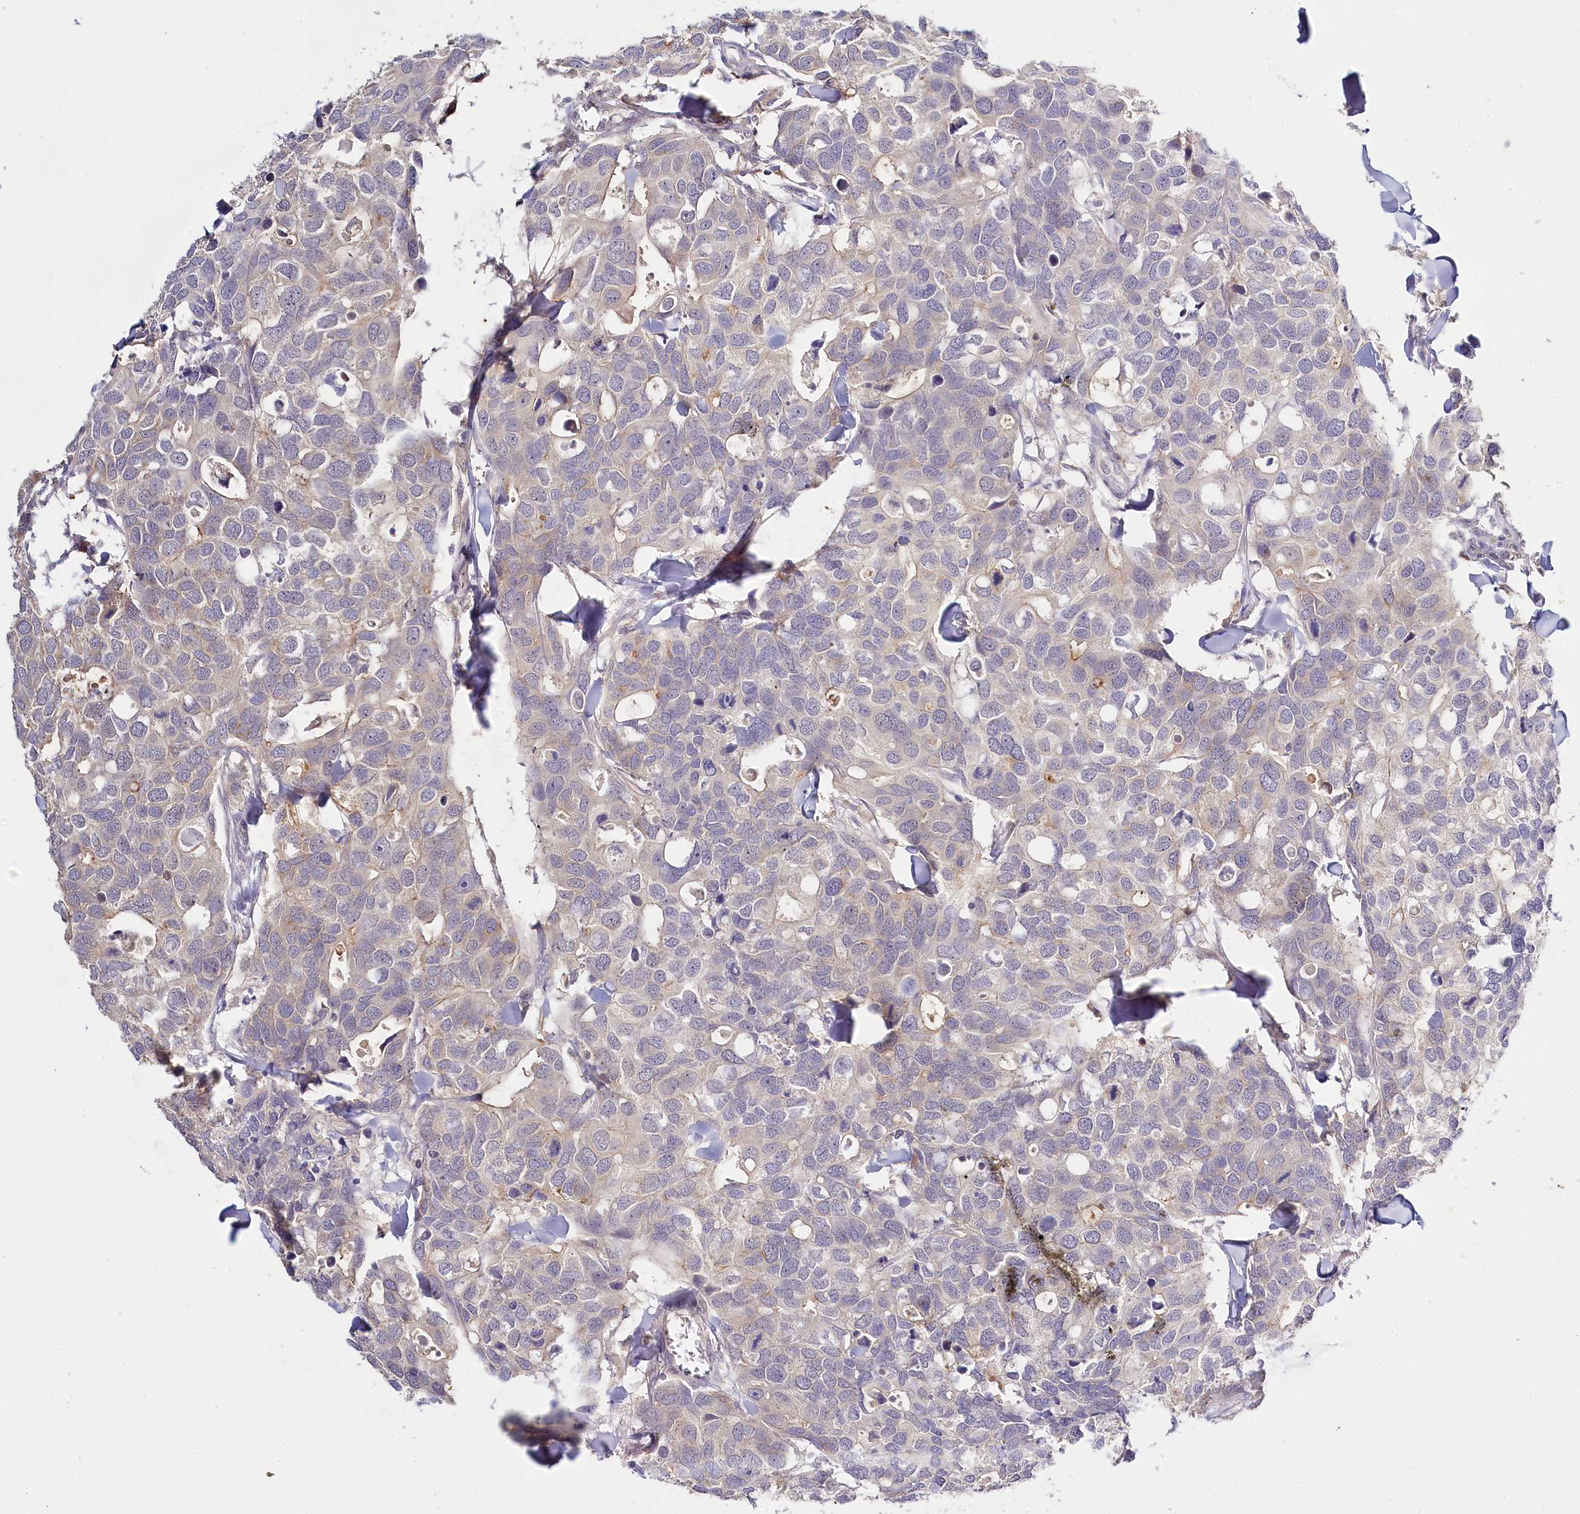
{"staining": {"intensity": "negative", "quantity": "none", "location": "none"}, "tissue": "breast cancer", "cell_type": "Tumor cells", "image_type": "cancer", "snomed": [{"axis": "morphology", "description": "Duct carcinoma"}, {"axis": "topography", "description": "Breast"}], "caption": "Tumor cells show no significant expression in breast cancer.", "gene": "DAPK1", "patient": {"sex": "female", "age": 83}}